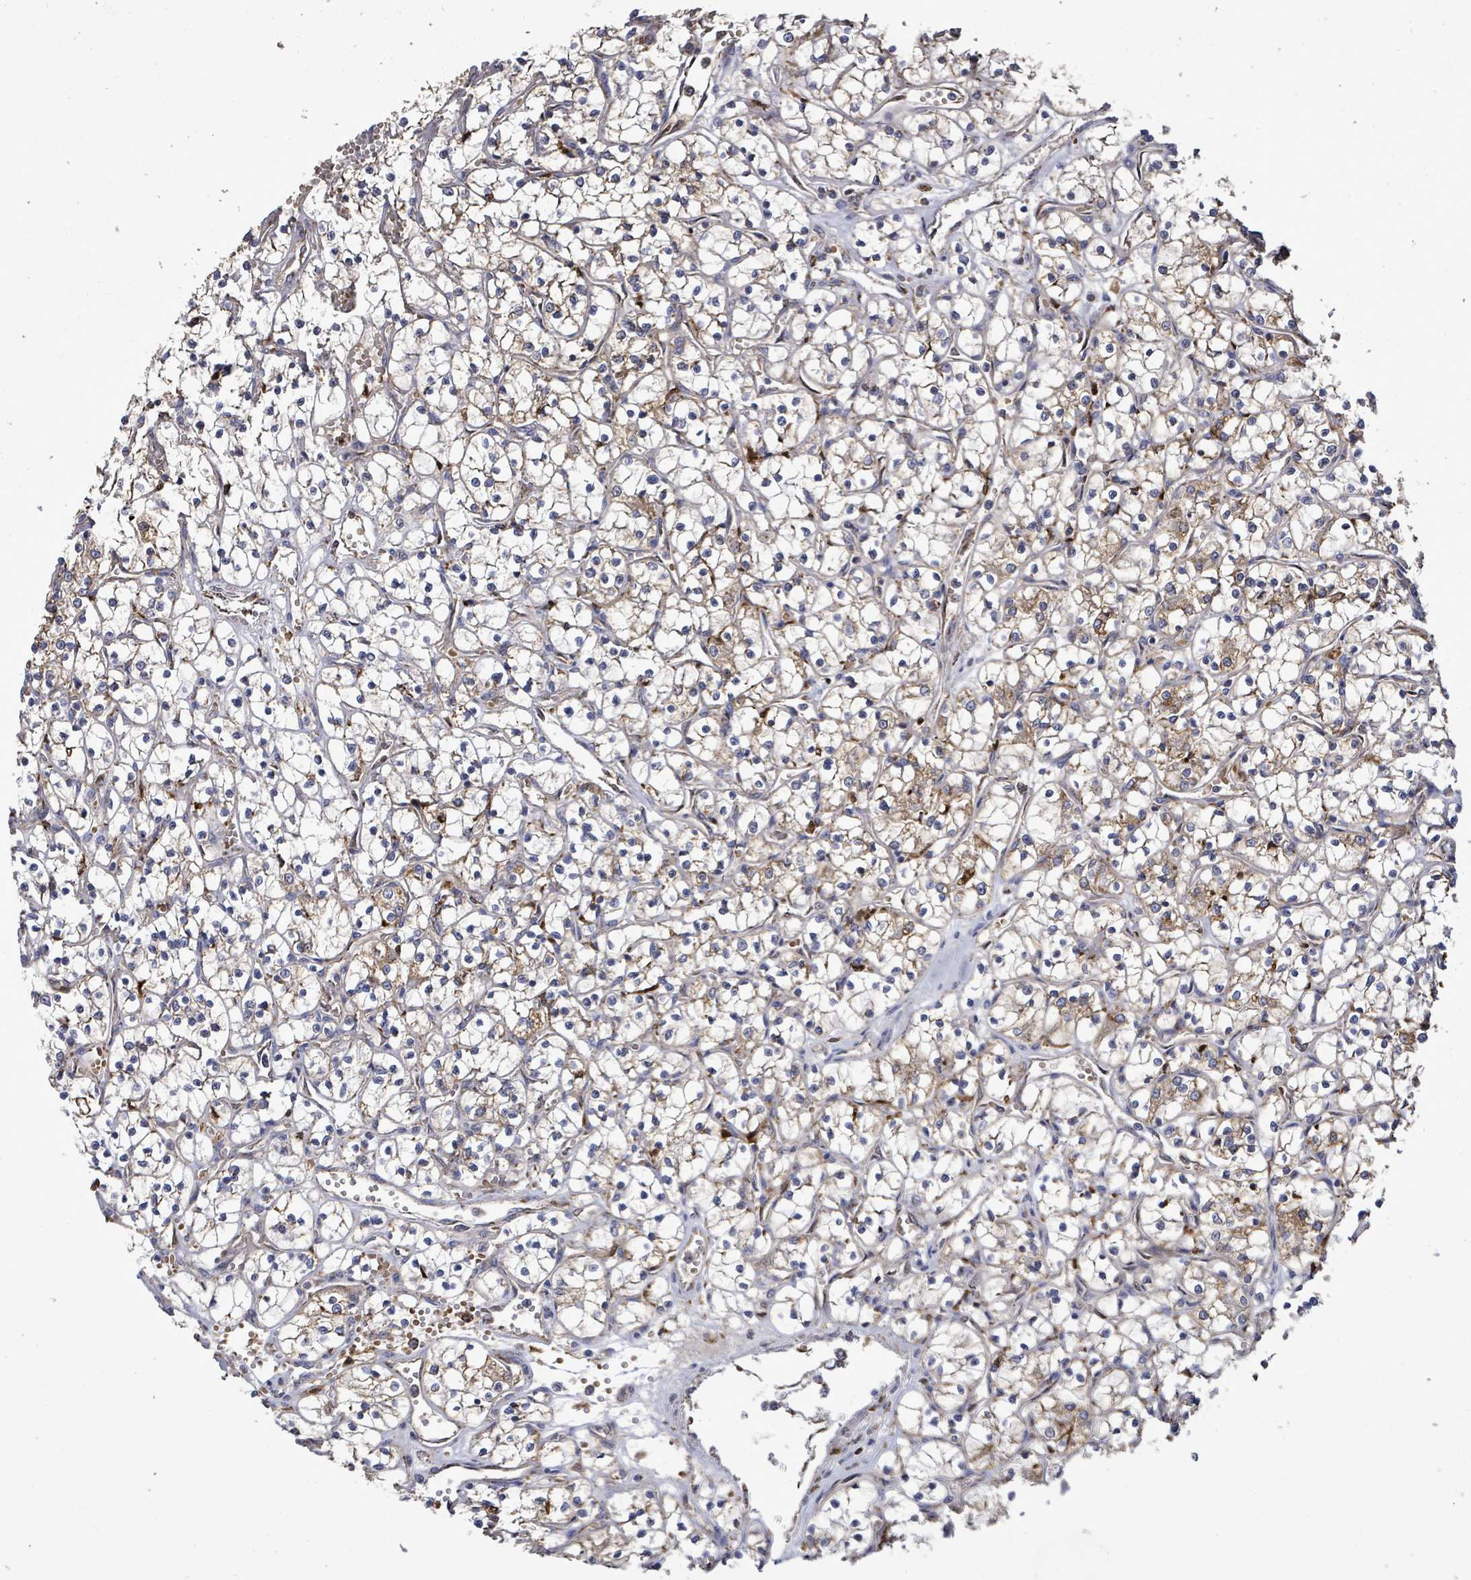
{"staining": {"intensity": "strong", "quantity": "<25%", "location": "cytoplasmic/membranous"}, "tissue": "renal cancer", "cell_type": "Tumor cells", "image_type": "cancer", "snomed": [{"axis": "morphology", "description": "Adenocarcinoma, NOS"}, {"axis": "topography", "description": "Kidney"}], "caption": "There is medium levels of strong cytoplasmic/membranous expression in tumor cells of renal adenocarcinoma, as demonstrated by immunohistochemical staining (brown color).", "gene": "MTMR12", "patient": {"sex": "female", "age": 69}}